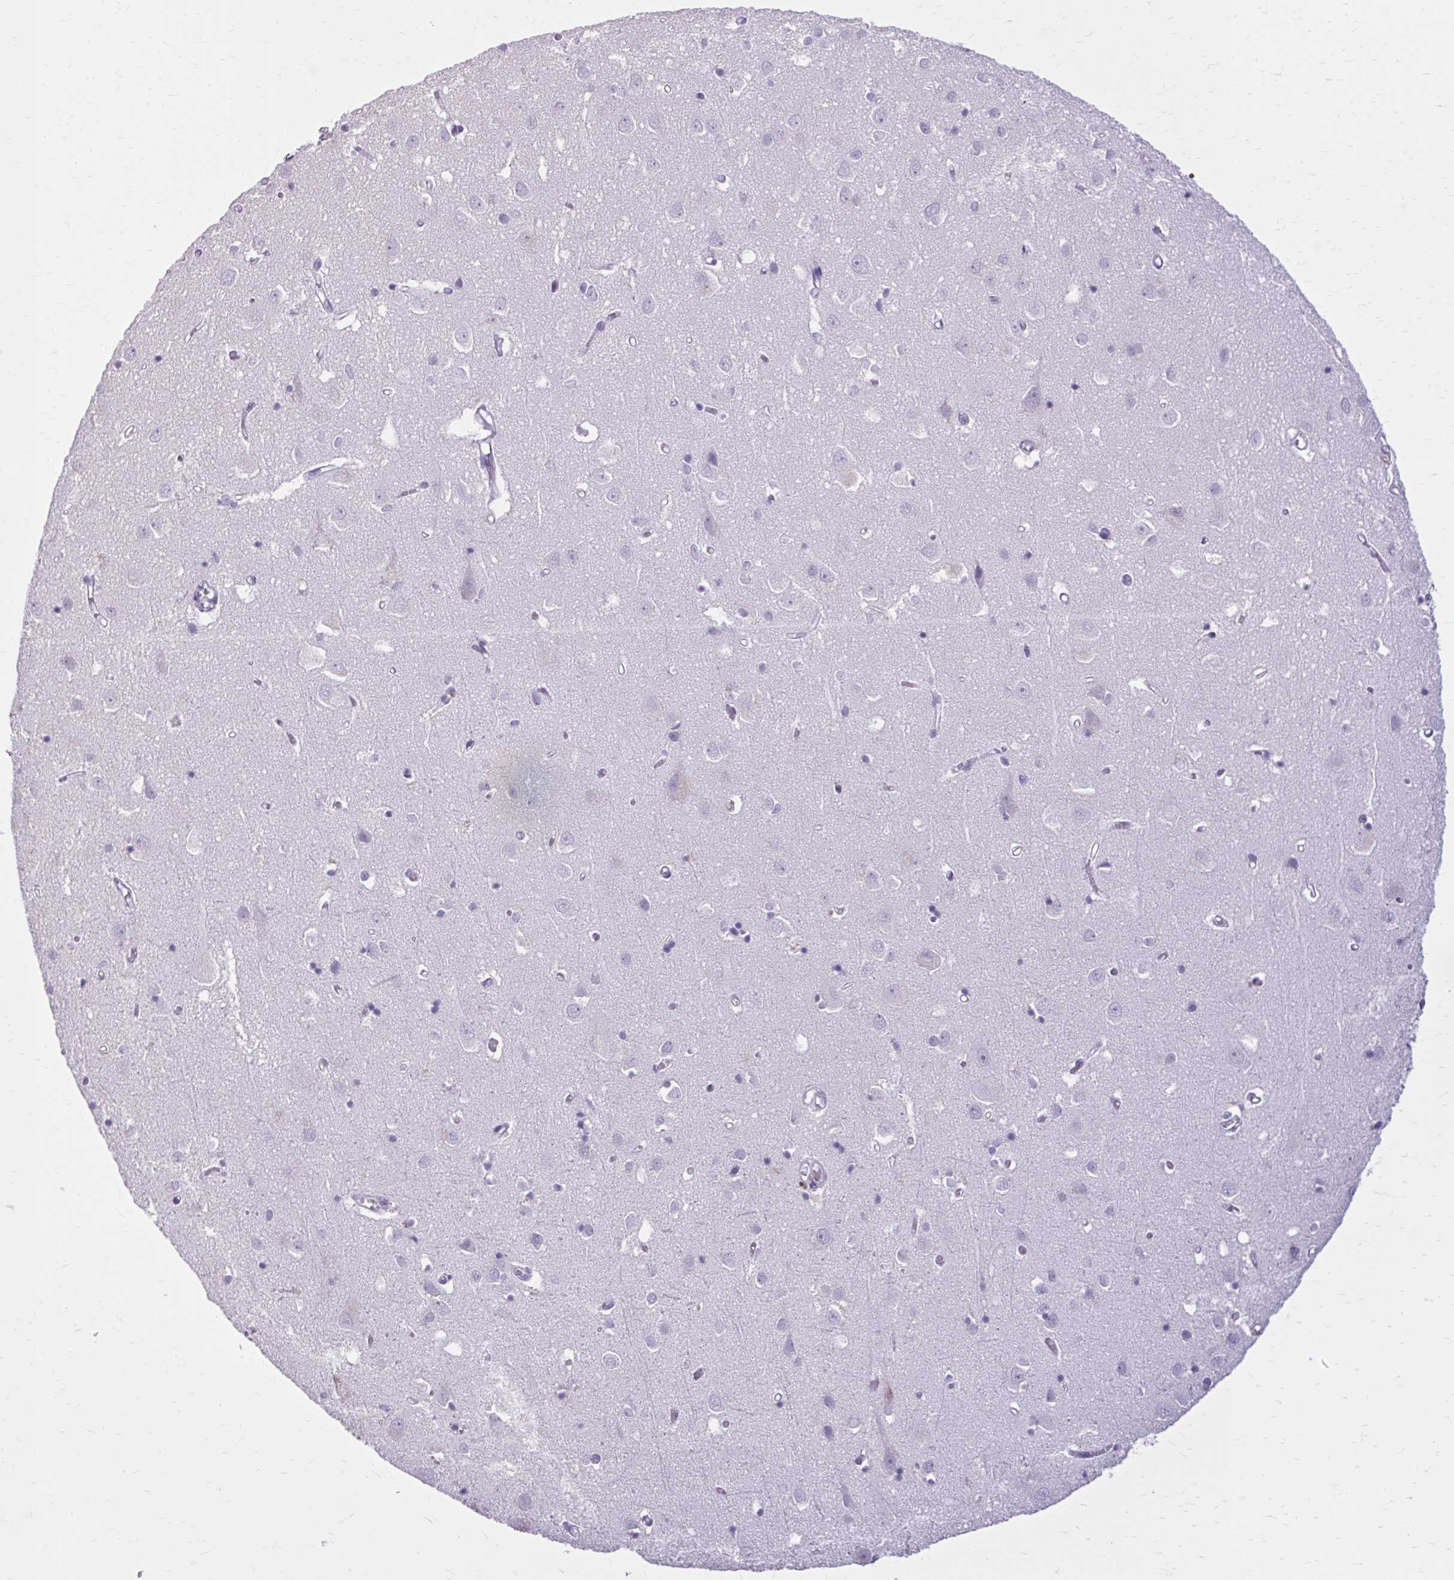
{"staining": {"intensity": "negative", "quantity": "none", "location": "none"}, "tissue": "cerebral cortex", "cell_type": "Endothelial cells", "image_type": "normal", "snomed": [{"axis": "morphology", "description": "Normal tissue, NOS"}, {"axis": "topography", "description": "Cerebral cortex"}], "caption": "A high-resolution histopathology image shows immunohistochemistry staining of benign cerebral cortex, which shows no significant expression in endothelial cells. (Brightfield microscopy of DAB (3,3'-diaminobenzidine) IHC at high magnification).", "gene": "OR4B1", "patient": {"sex": "male", "age": 70}}